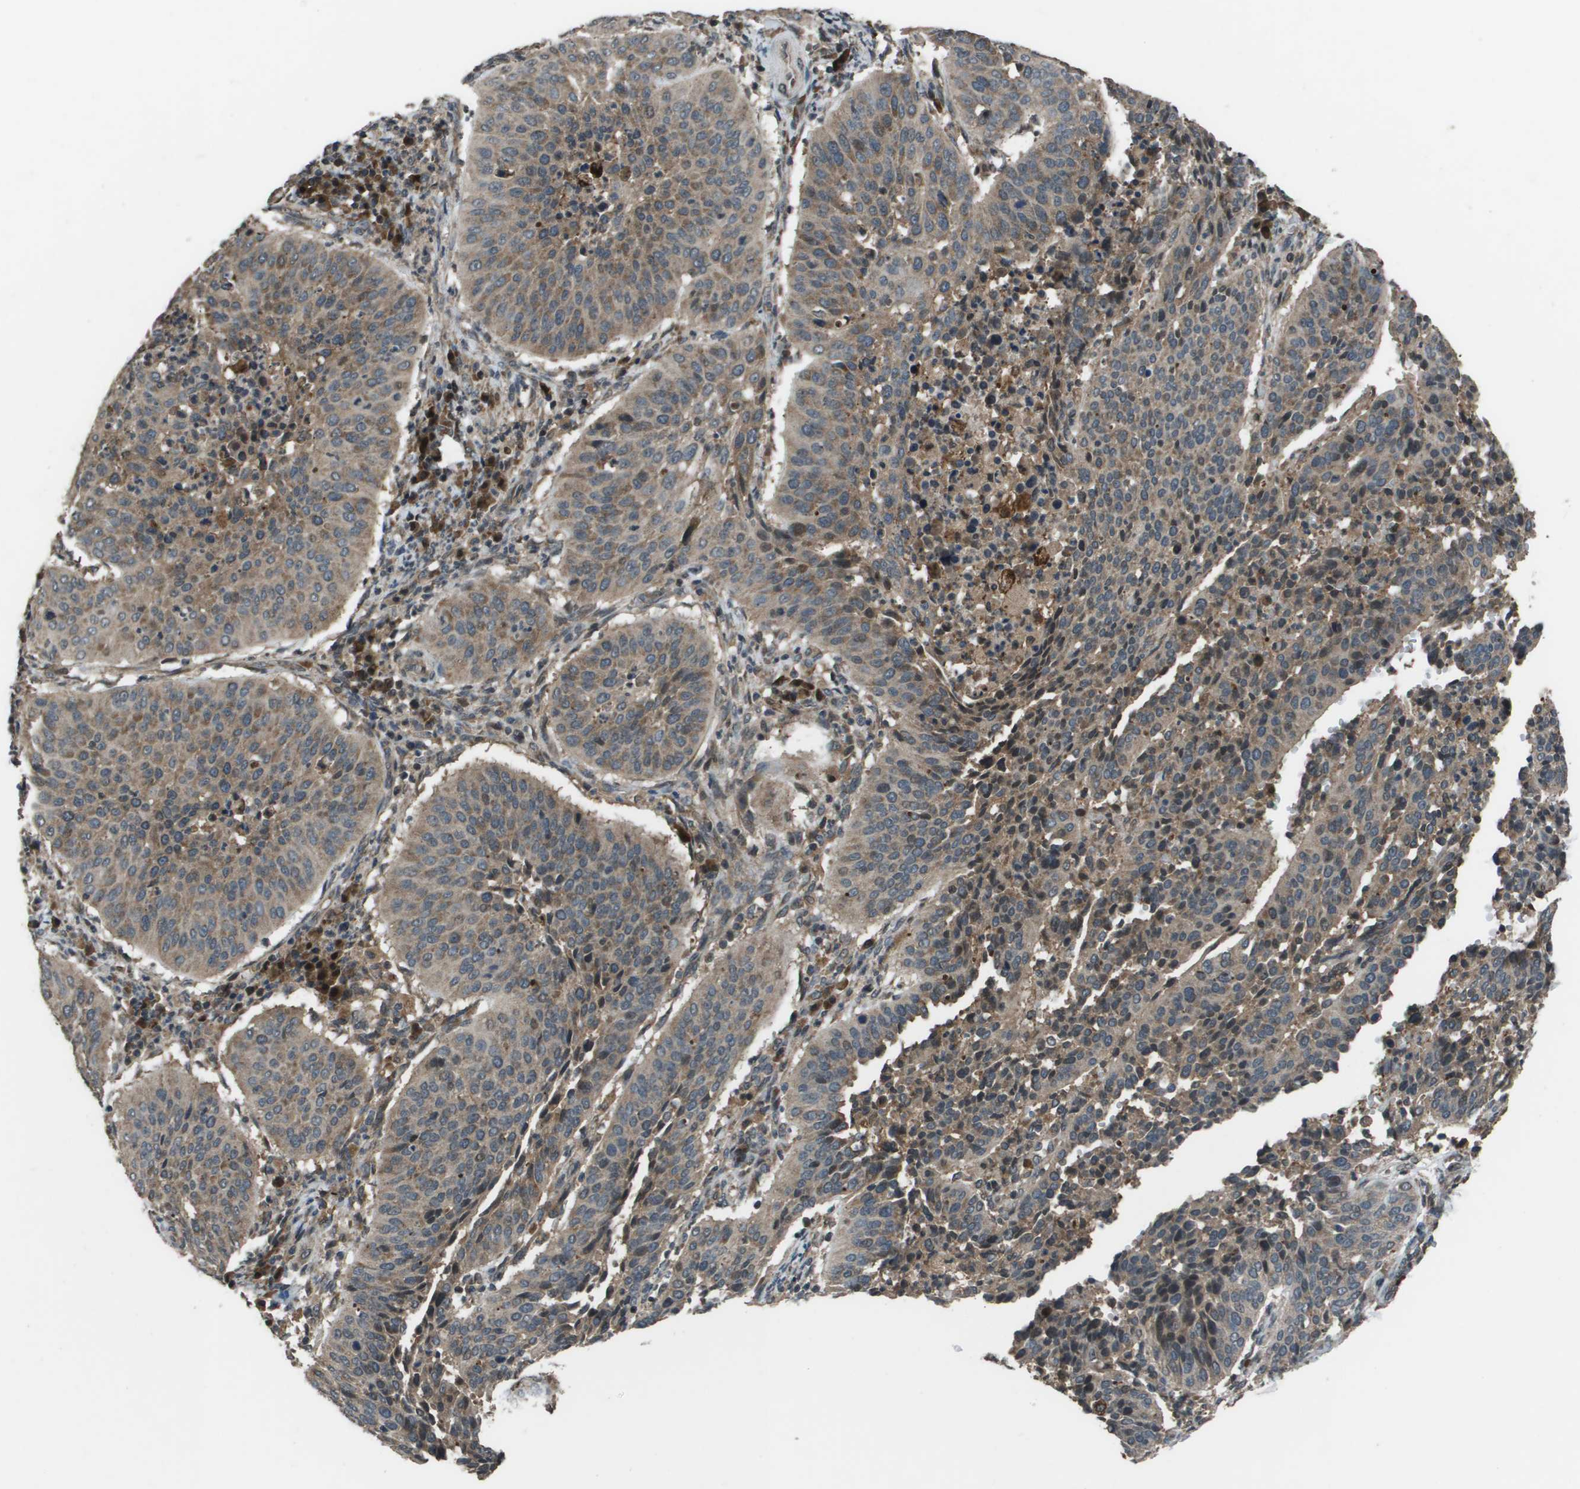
{"staining": {"intensity": "weak", "quantity": ">75%", "location": "cytoplasmic/membranous"}, "tissue": "cervical cancer", "cell_type": "Tumor cells", "image_type": "cancer", "snomed": [{"axis": "morphology", "description": "Normal tissue, NOS"}, {"axis": "morphology", "description": "Squamous cell carcinoma, NOS"}, {"axis": "topography", "description": "Cervix"}], "caption": "Cervical cancer tissue displays weak cytoplasmic/membranous expression in about >75% of tumor cells", "gene": "GOSR2", "patient": {"sex": "female", "age": 39}}